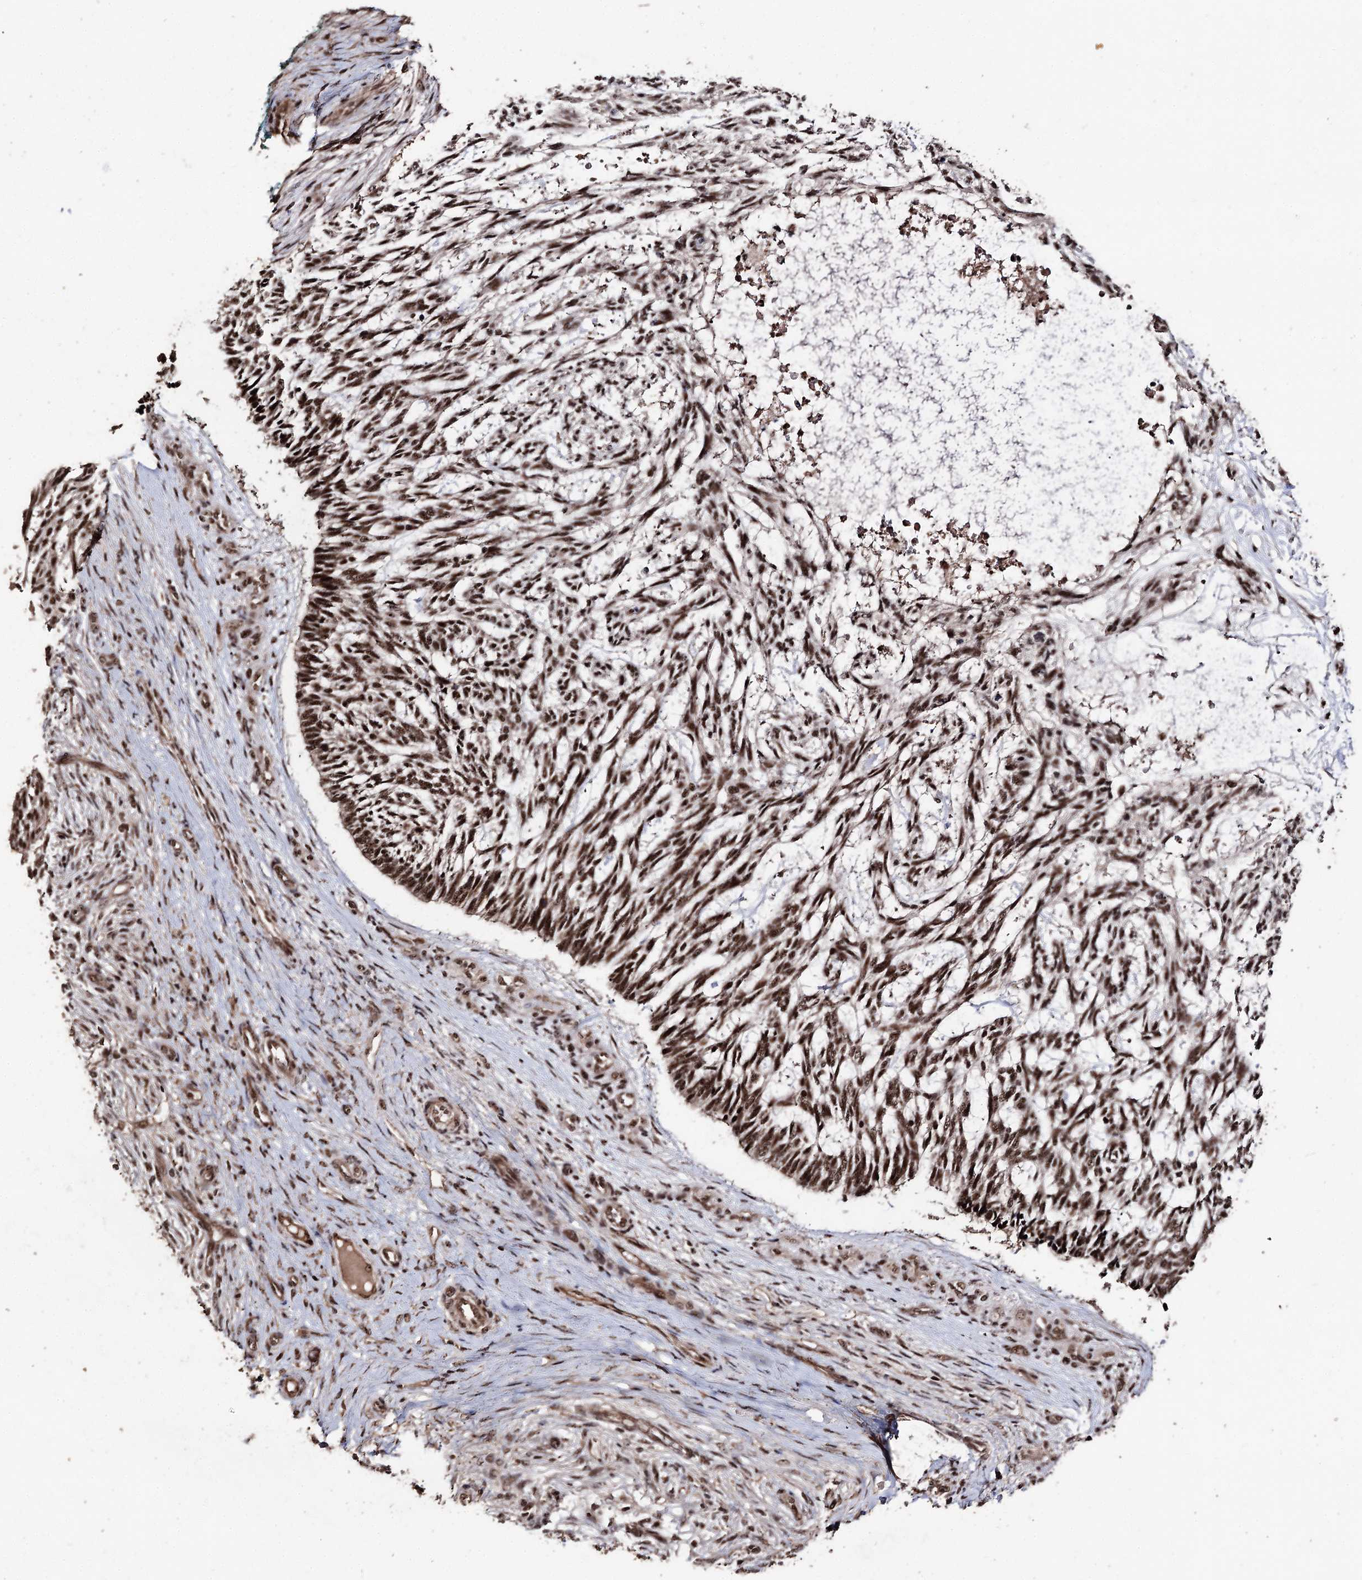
{"staining": {"intensity": "strong", "quantity": ">75%", "location": "nuclear"}, "tissue": "skin cancer", "cell_type": "Tumor cells", "image_type": "cancer", "snomed": [{"axis": "morphology", "description": "Basal cell carcinoma"}, {"axis": "topography", "description": "Skin"}], "caption": "An immunohistochemistry histopathology image of tumor tissue is shown. Protein staining in brown labels strong nuclear positivity in skin cancer (basal cell carcinoma) within tumor cells. The staining was performed using DAB (3,3'-diaminobenzidine), with brown indicating positive protein expression. Nuclei are stained blue with hematoxylin.", "gene": "U2SURP", "patient": {"sex": "male", "age": 88}}